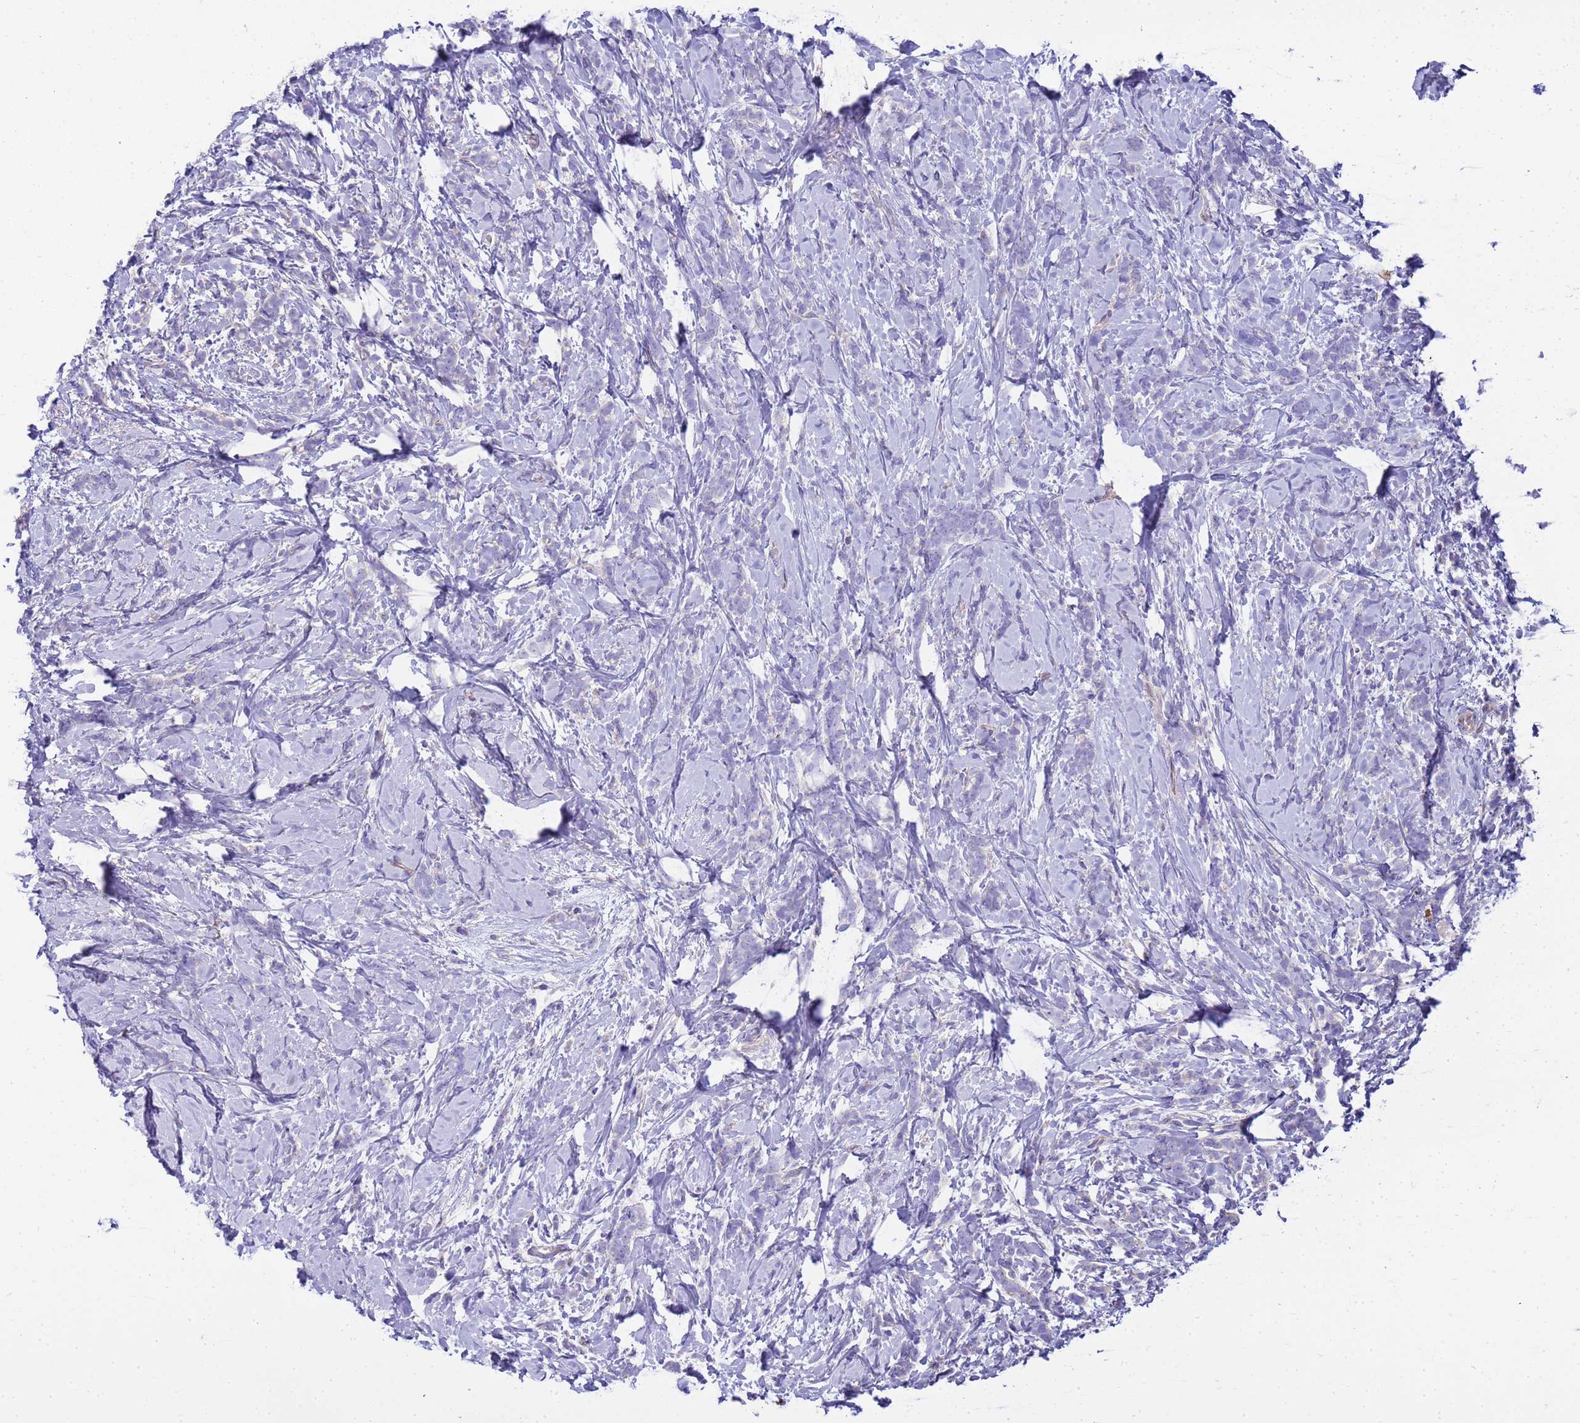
{"staining": {"intensity": "negative", "quantity": "none", "location": "none"}, "tissue": "breast cancer", "cell_type": "Tumor cells", "image_type": "cancer", "snomed": [{"axis": "morphology", "description": "Lobular carcinoma"}, {"axis": "topography", "description": "Breast"}], "caption": "This is a photomicrograph of IHC staining of breast lobular carcinoma, which shows no staining in tumor cells.", "gene": "RIPPLY2", "patient": {"sex": "female", "age": 58}}